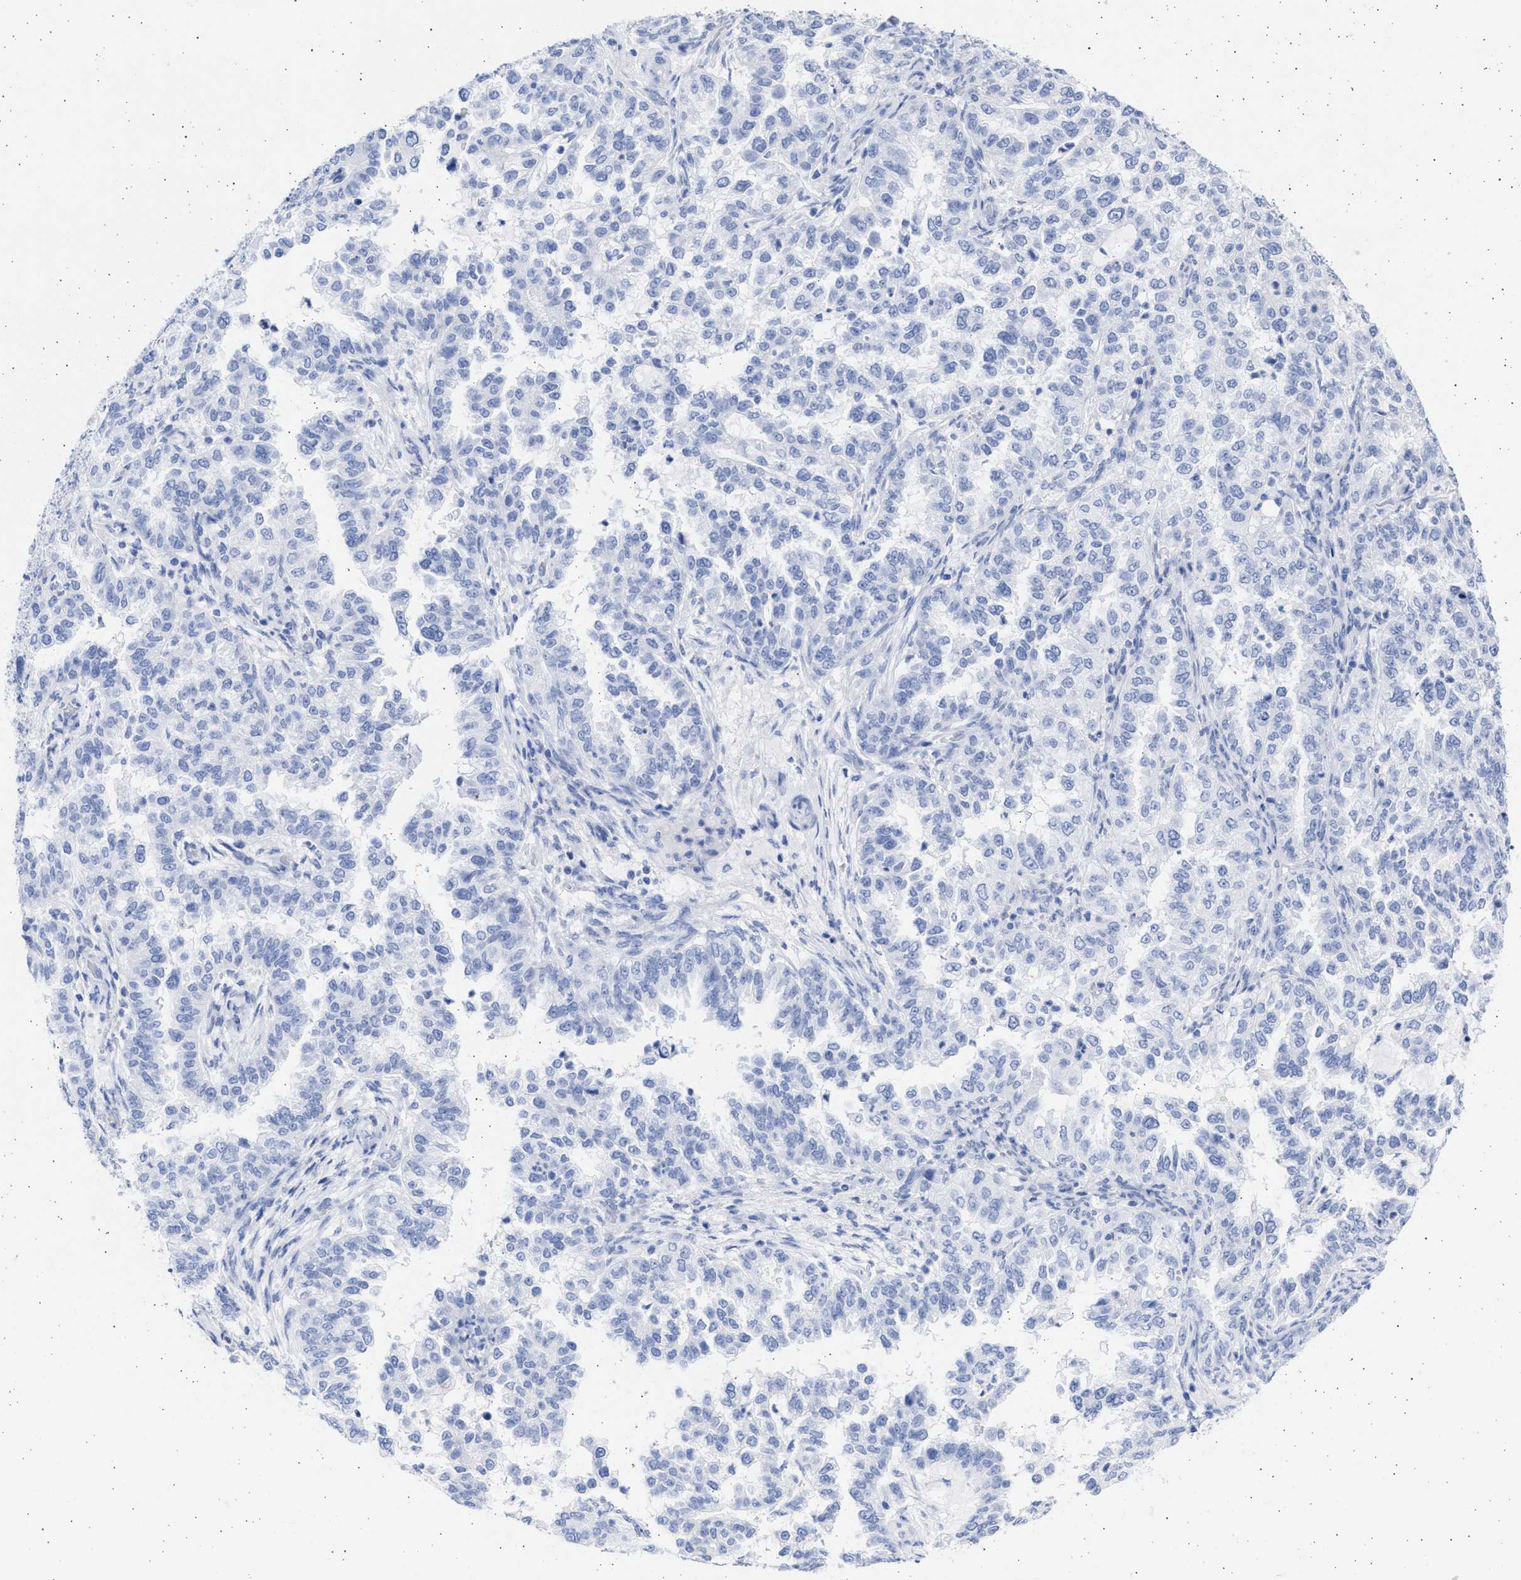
{"staining": {"intensity": "negative", "quantity": "none", "location": "none"}, "tissue": "endometrial cancer", "cell_type": "Tumor cells", "image_type": "cancer", "snomed": [{"axis": "morphology", "description": "Adenocarcinoma, NOS"}, {"axis": "topography", "description": "Endometrium"}], "caption": "Immunohistochemistry of human endometrial adenocarcinoma reveals no expression in tumor cells.", "gene": "ALDOC", "patient": {"sex": "female", "age": 85}}